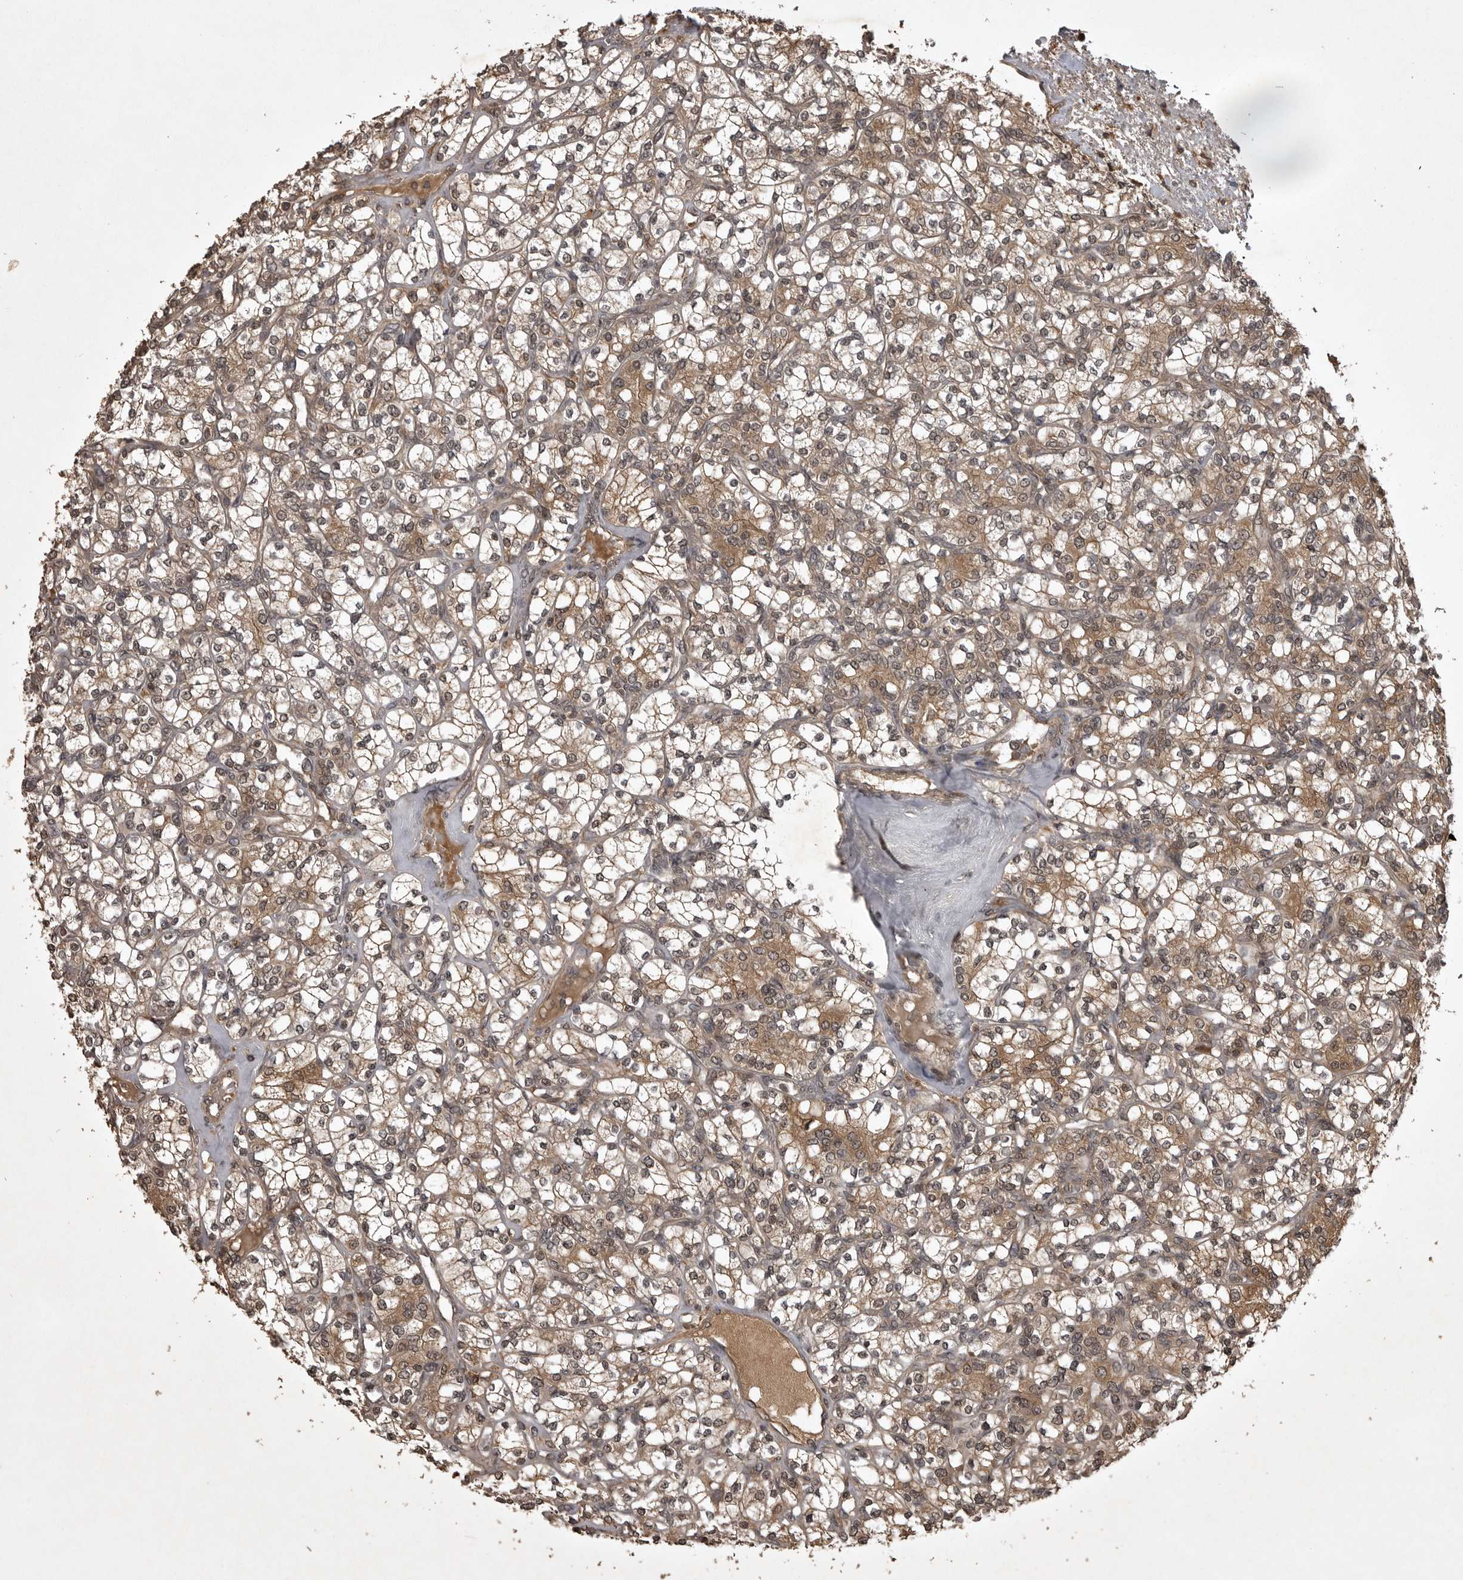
{"staining": {"intensity": "moderate", "quantity": ">75%", "location": "cytoplasmic/membranous"}, "tissue": "renal cancer", "cell_type": "Tumor cells", "image_type": "cancer", "snomed": [{"axis": "morphology", "description": "Adenocarcinoma, NOS"}, {"axis": "topography", "description": "Kidney"}], "caption": "This photomicrograph displays immunohistochemistry (IHC) staining of human renal adenocarcinoma, with medium moderate cytoplasmic/membranous expression in approximately >75% of tumor cells.", "gene": "AKAP7", "patient": {"sex": "male", "age": 77}}